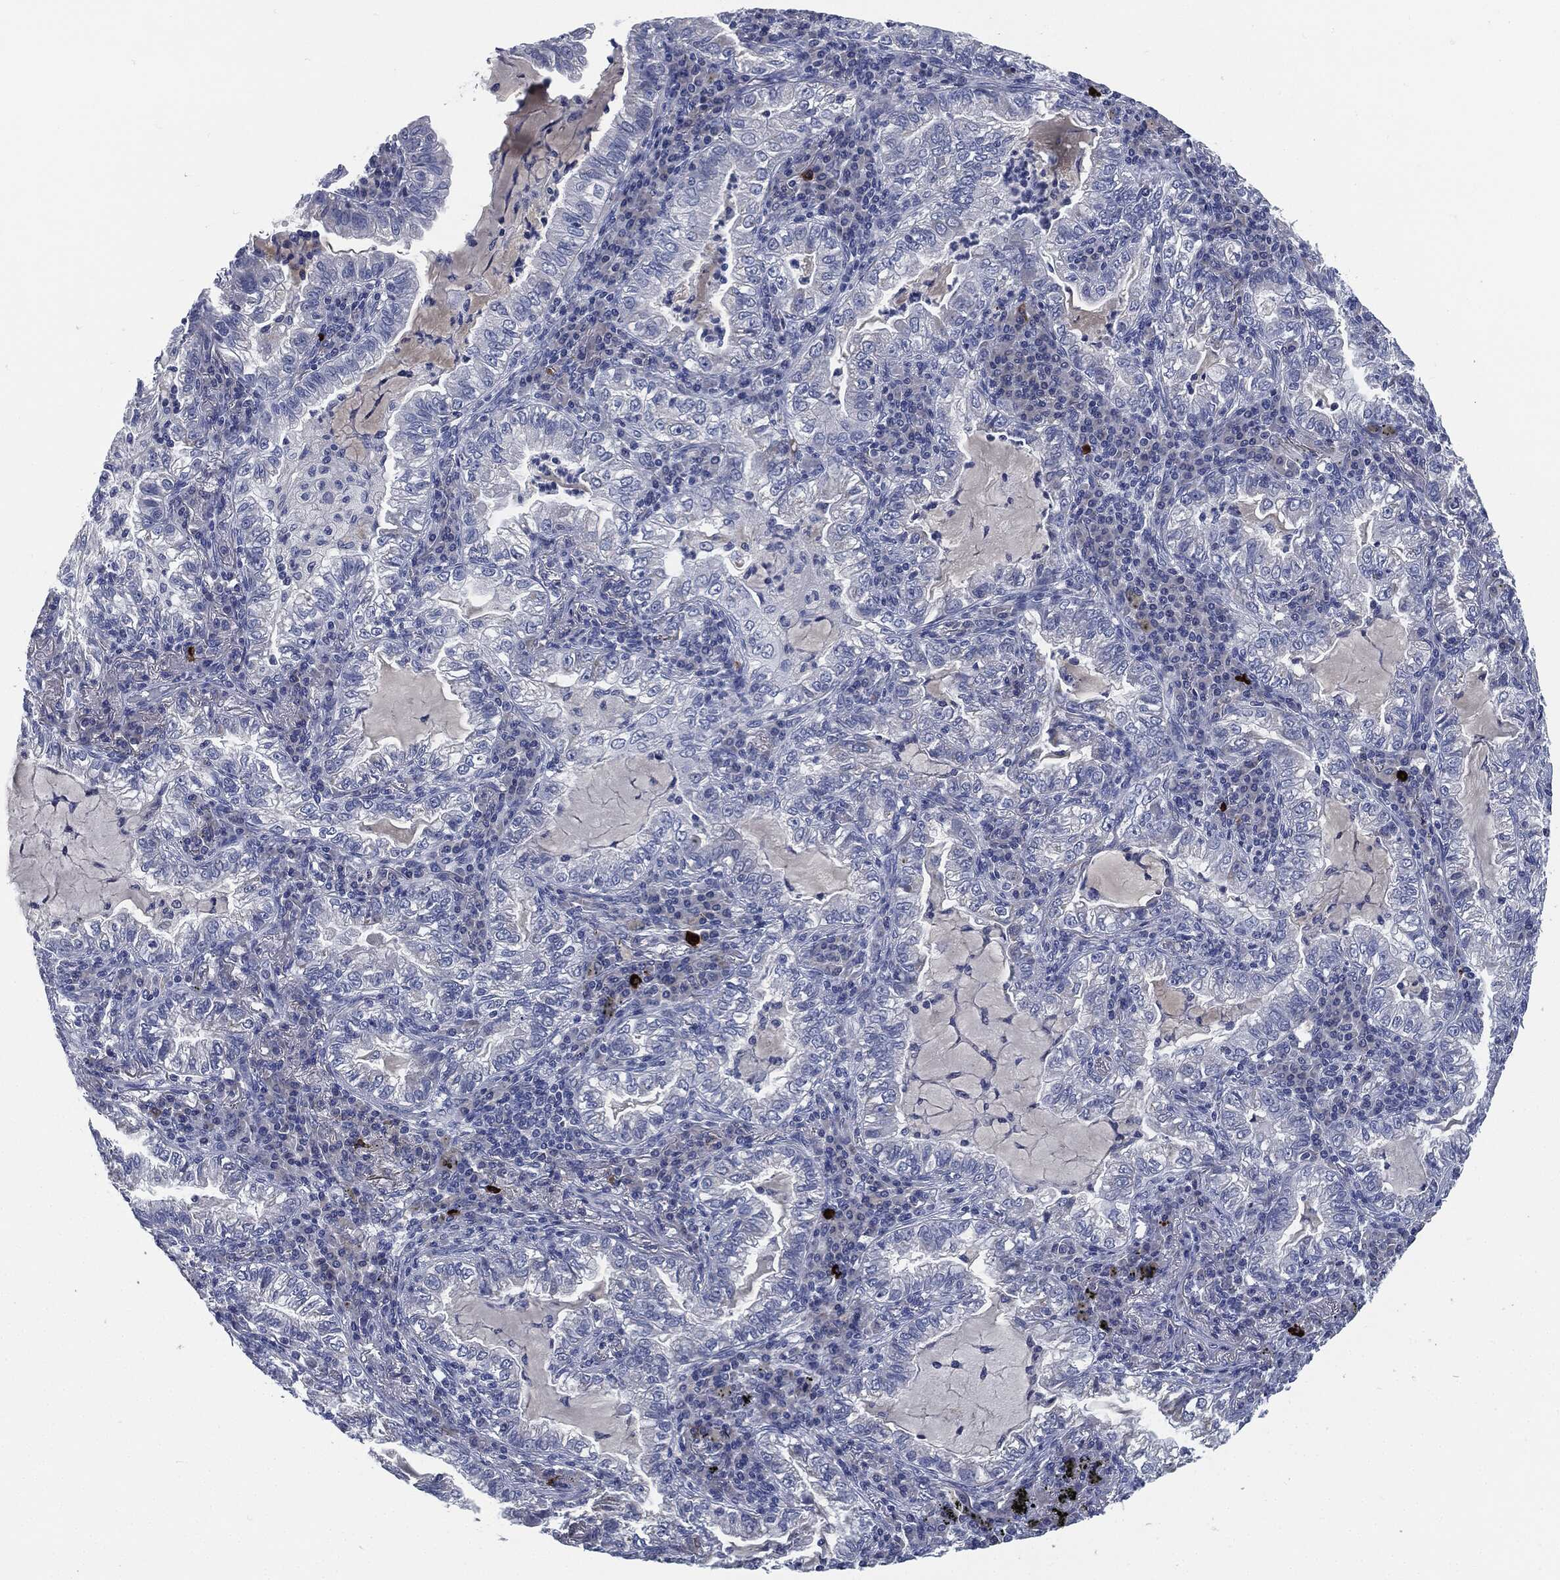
{"staining": {"intensity": "negative", "quantity": "none", "location": "none"}, "tissue": "lung cancer", "cell_type": "Tumor cells", "image_type": "cancer", "snomed": [{"axis": "morphology", "description": "Adenocarcinoma, NOS"}, {"axis": "topography", "description": "Lung"}], "caption": "A micrograph of human lung cancer is negative for staining in tumor cells.", "gene": "SIGLEC9", "patient": {"sex": "female", "age": 73}}